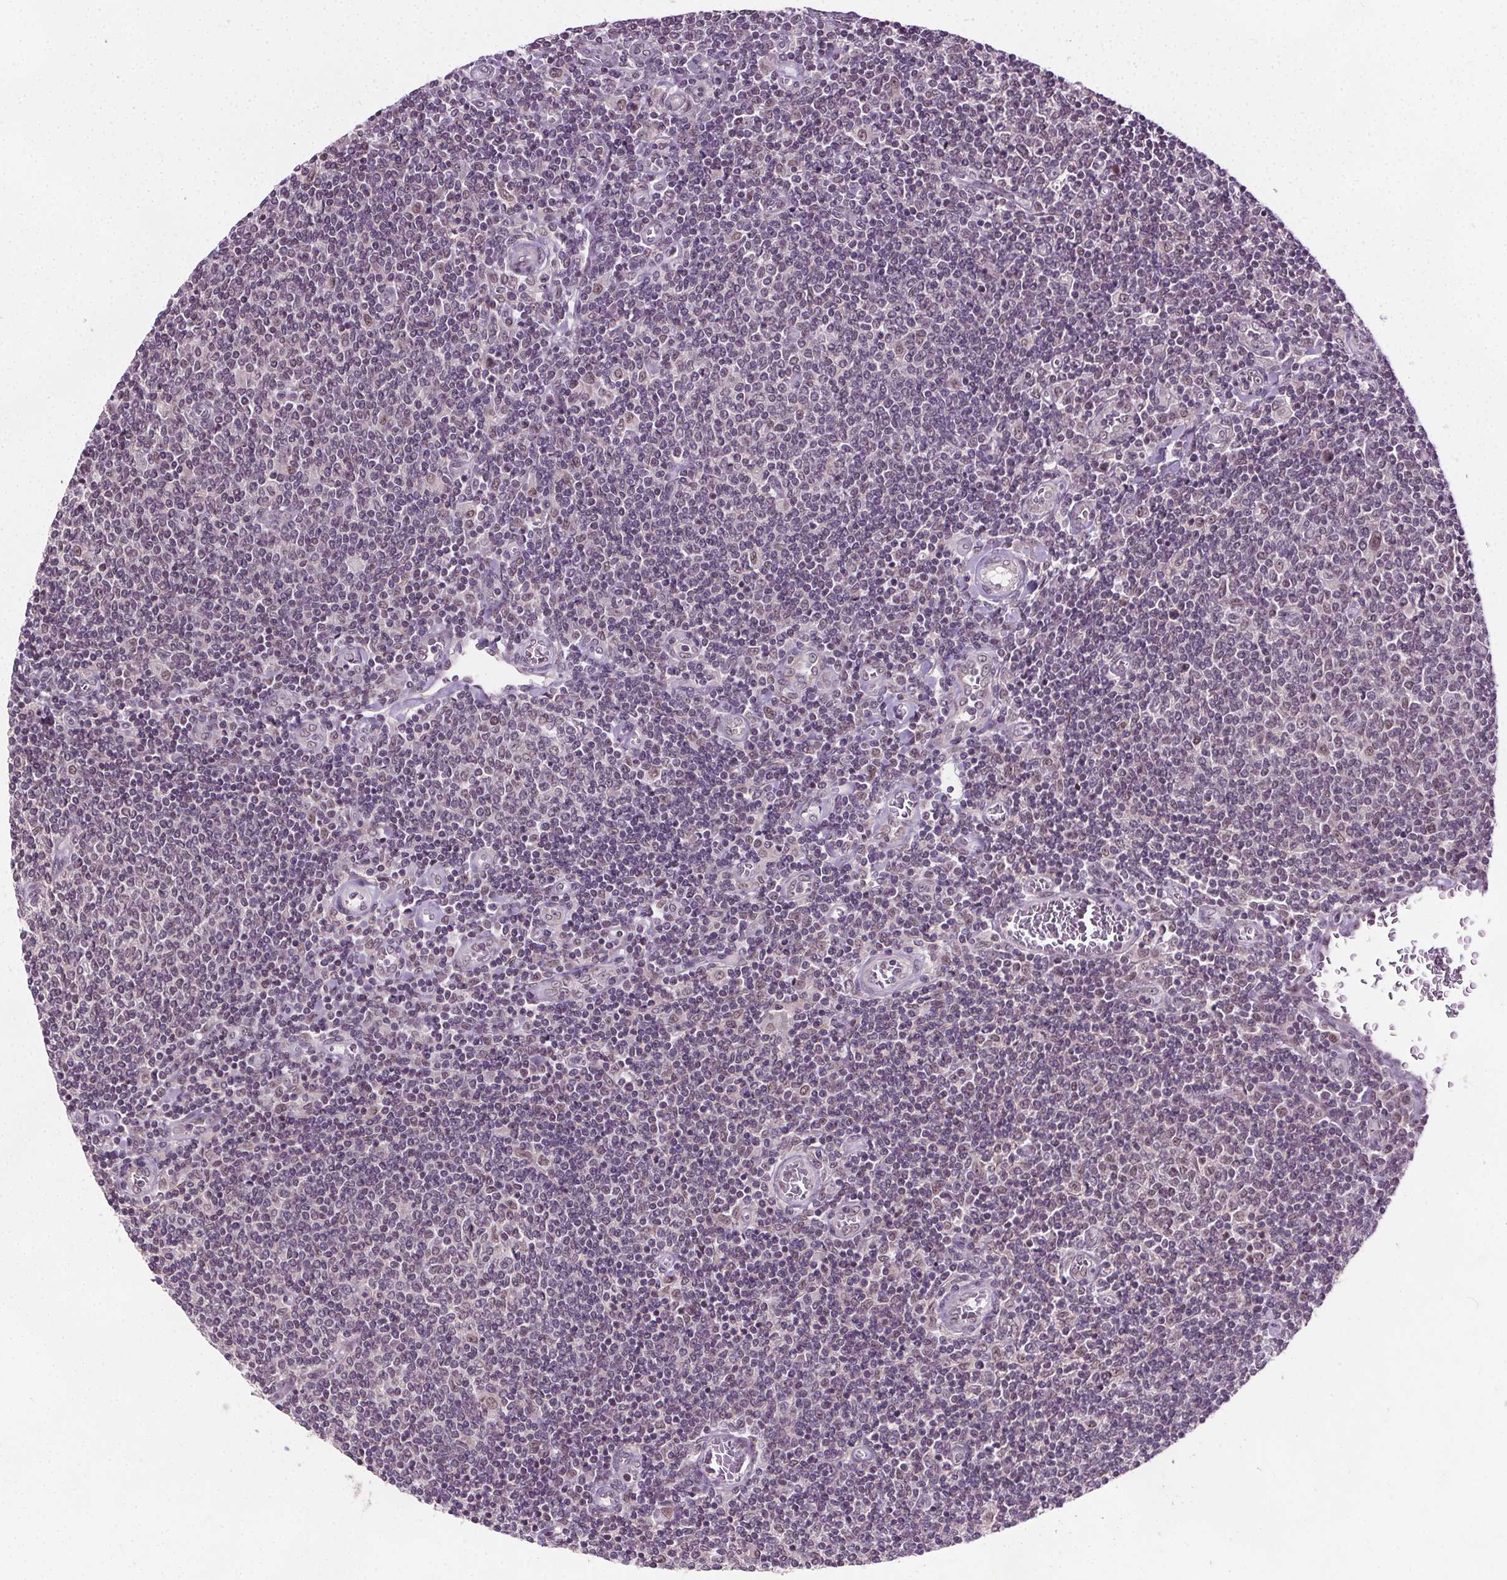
{"staining": {"intensity": "weak", "quantity": "25%-75%", "location": "nuclear"}, "tissue": "lymphoma", "cell_type": "Tumor cells", "image_type": "cancer", "snomed": [{"axis": "morphology", "description": "Malignant lymphoma, non-Hodgkin's type, Low grade"}, {"axis": "topography", "description": "Lymph node"}], "caption": "Weak nuclear staining for a protein is present in approximately 25%-75% of tumor cells of lymphoma using IHC.", "gene": "MED6", "patient": {"sex": "male", "age": 52}}